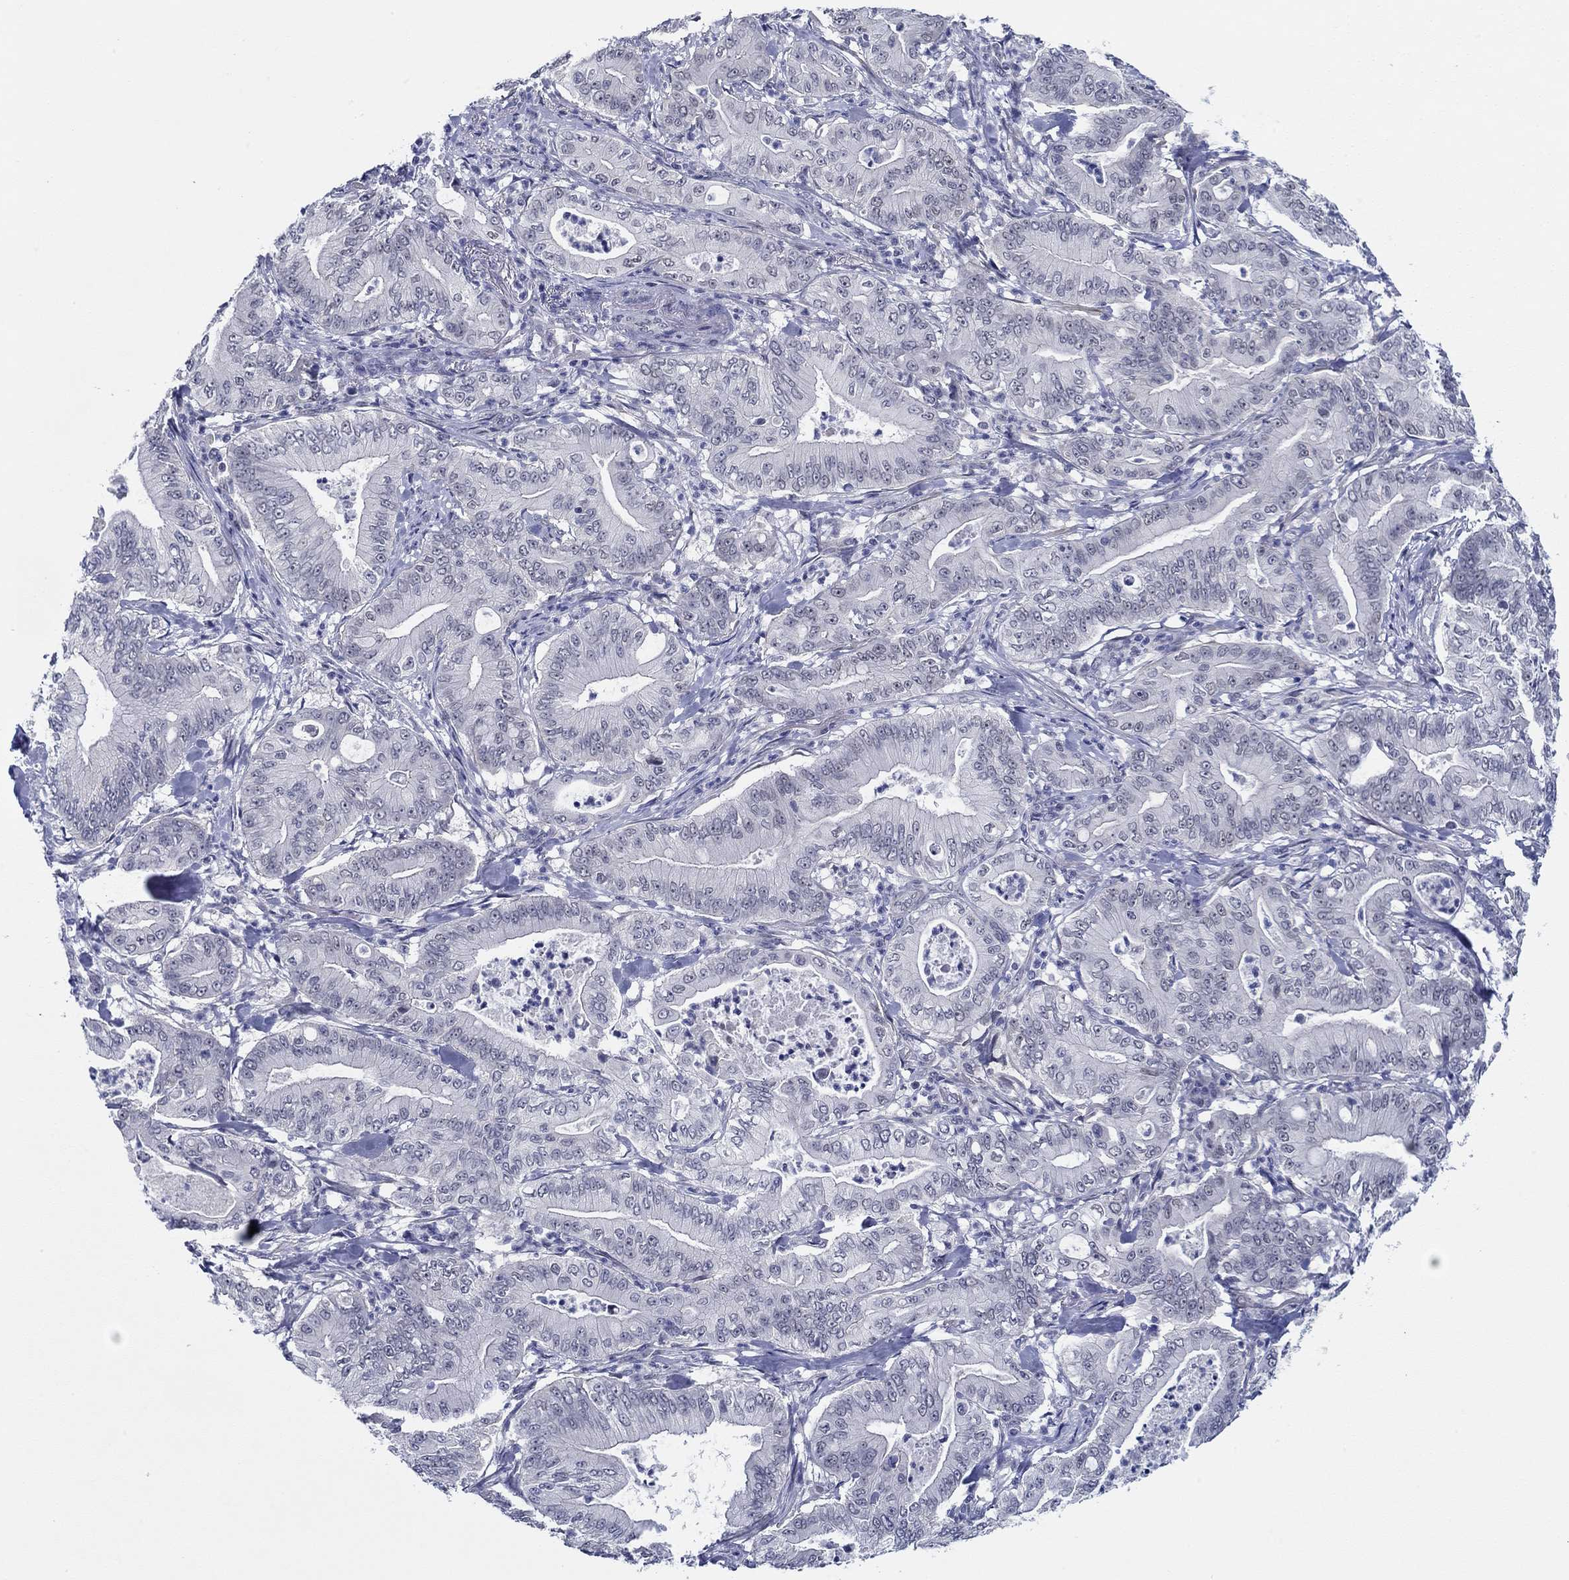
{"staining": {"intensity": "negative", "quantity": "none", "location": "none"}, "tissue": "pancreatic cancer", "cell_type": "Tumor cells", "image_type": "cancer", "snomed": [{"axis": "morphology", "description": "Adenocarcinoma, NOS"}, {"axis": "topography", "description": "Pancreas"}], "caption": "Protein analysis of pancreatic adenocarcinoma exhibits no significant expression in tumor cells.", "gene": "SLC34A1", "patient": {"sex": "male", "age": 71}}